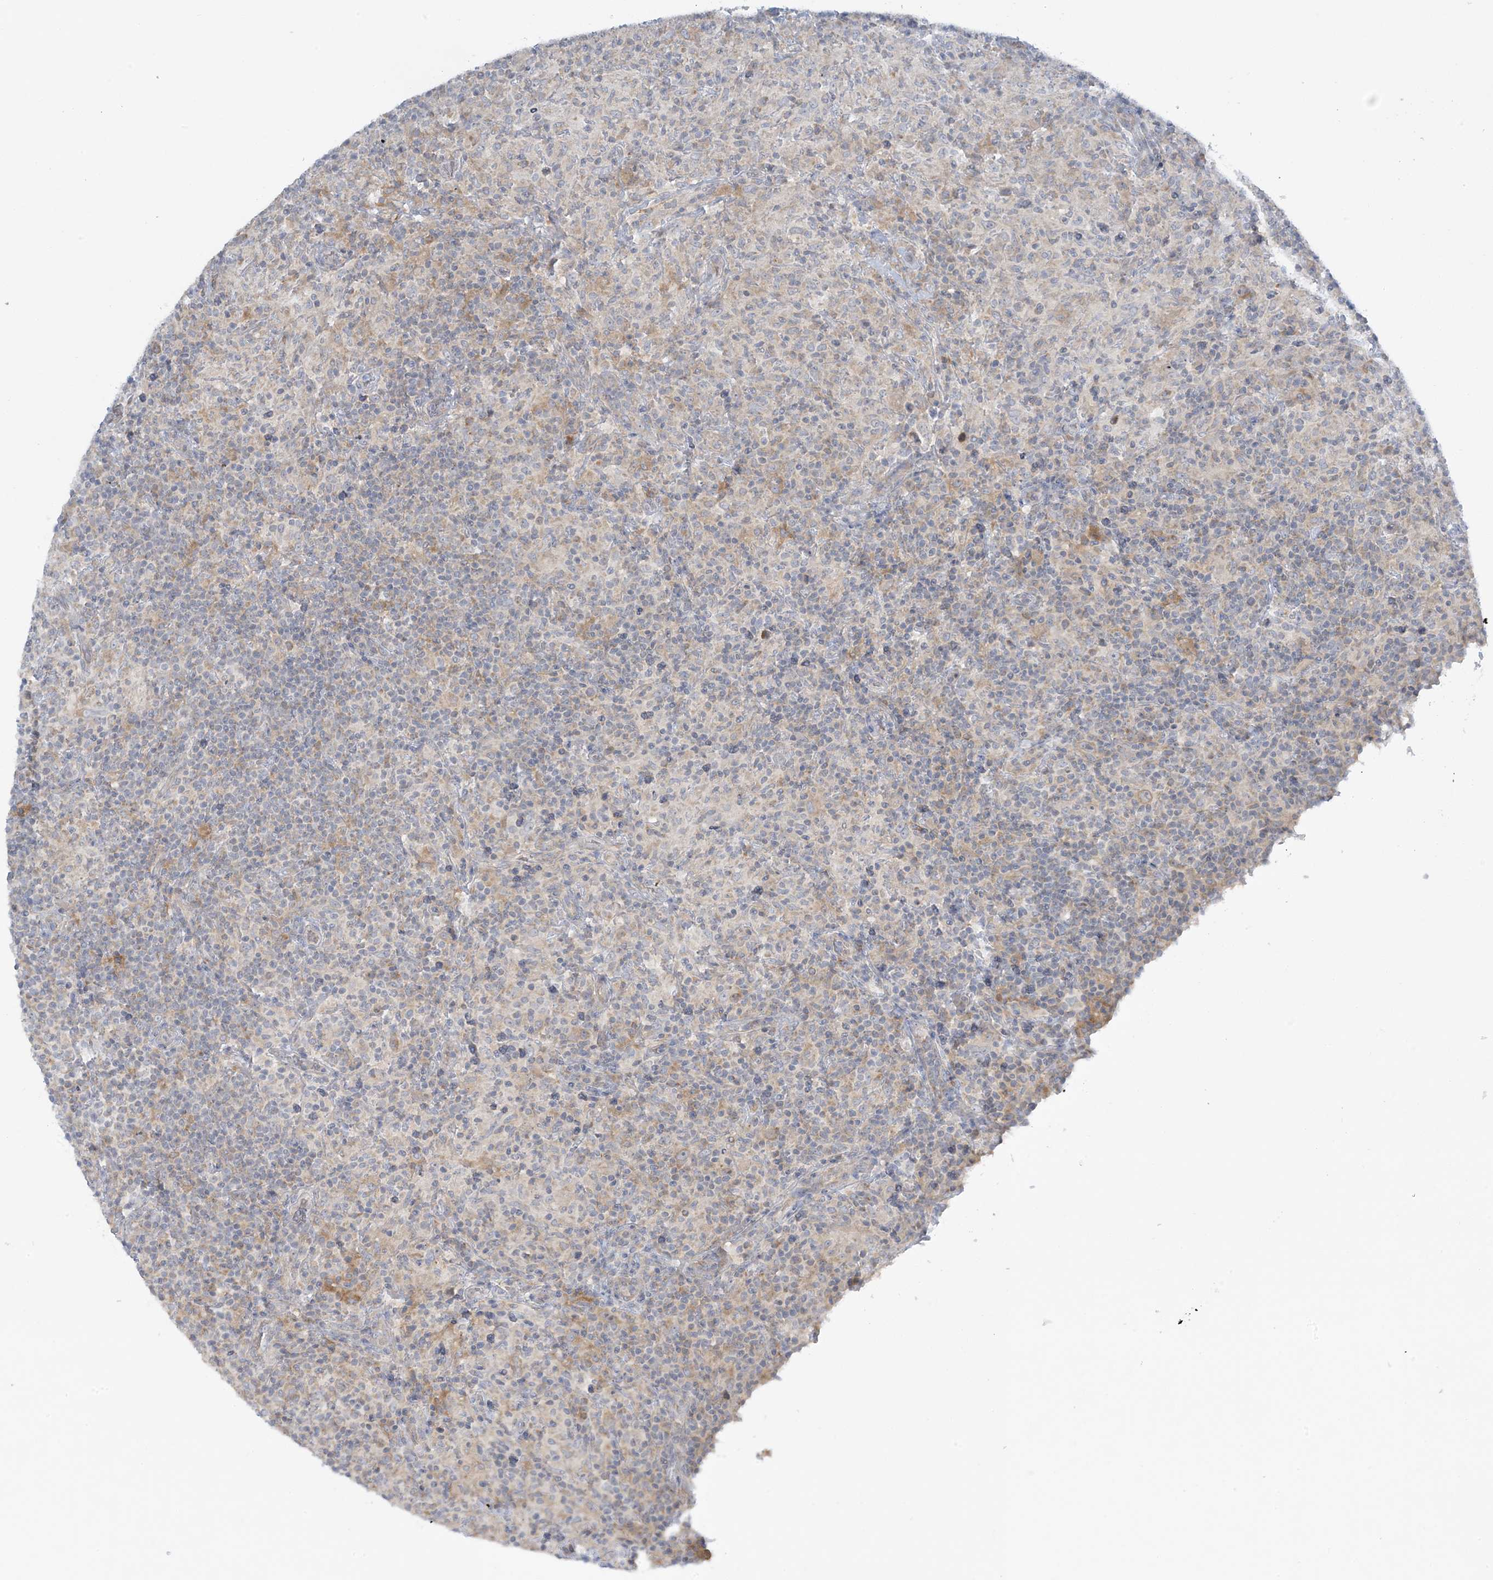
{"staining": {"intensity": "negative", "quantity": "none", "location": "none"}, "tissue": "lymphoma", "cell_type": "Tumor cells", "image_type": "cancer", "snomed": [{"axis": "morphology", "description": "Hodgkin's disease, NOS"}, {"axis": "topography", "description": "Lymph node"}], "caption": "Immunohistochemistry (IHC) of Hodgkin's disease demonstrates no positivity in tumor cells.", "gene": "MRPS18A", "patient": {"sex": "male", "age": 70}}